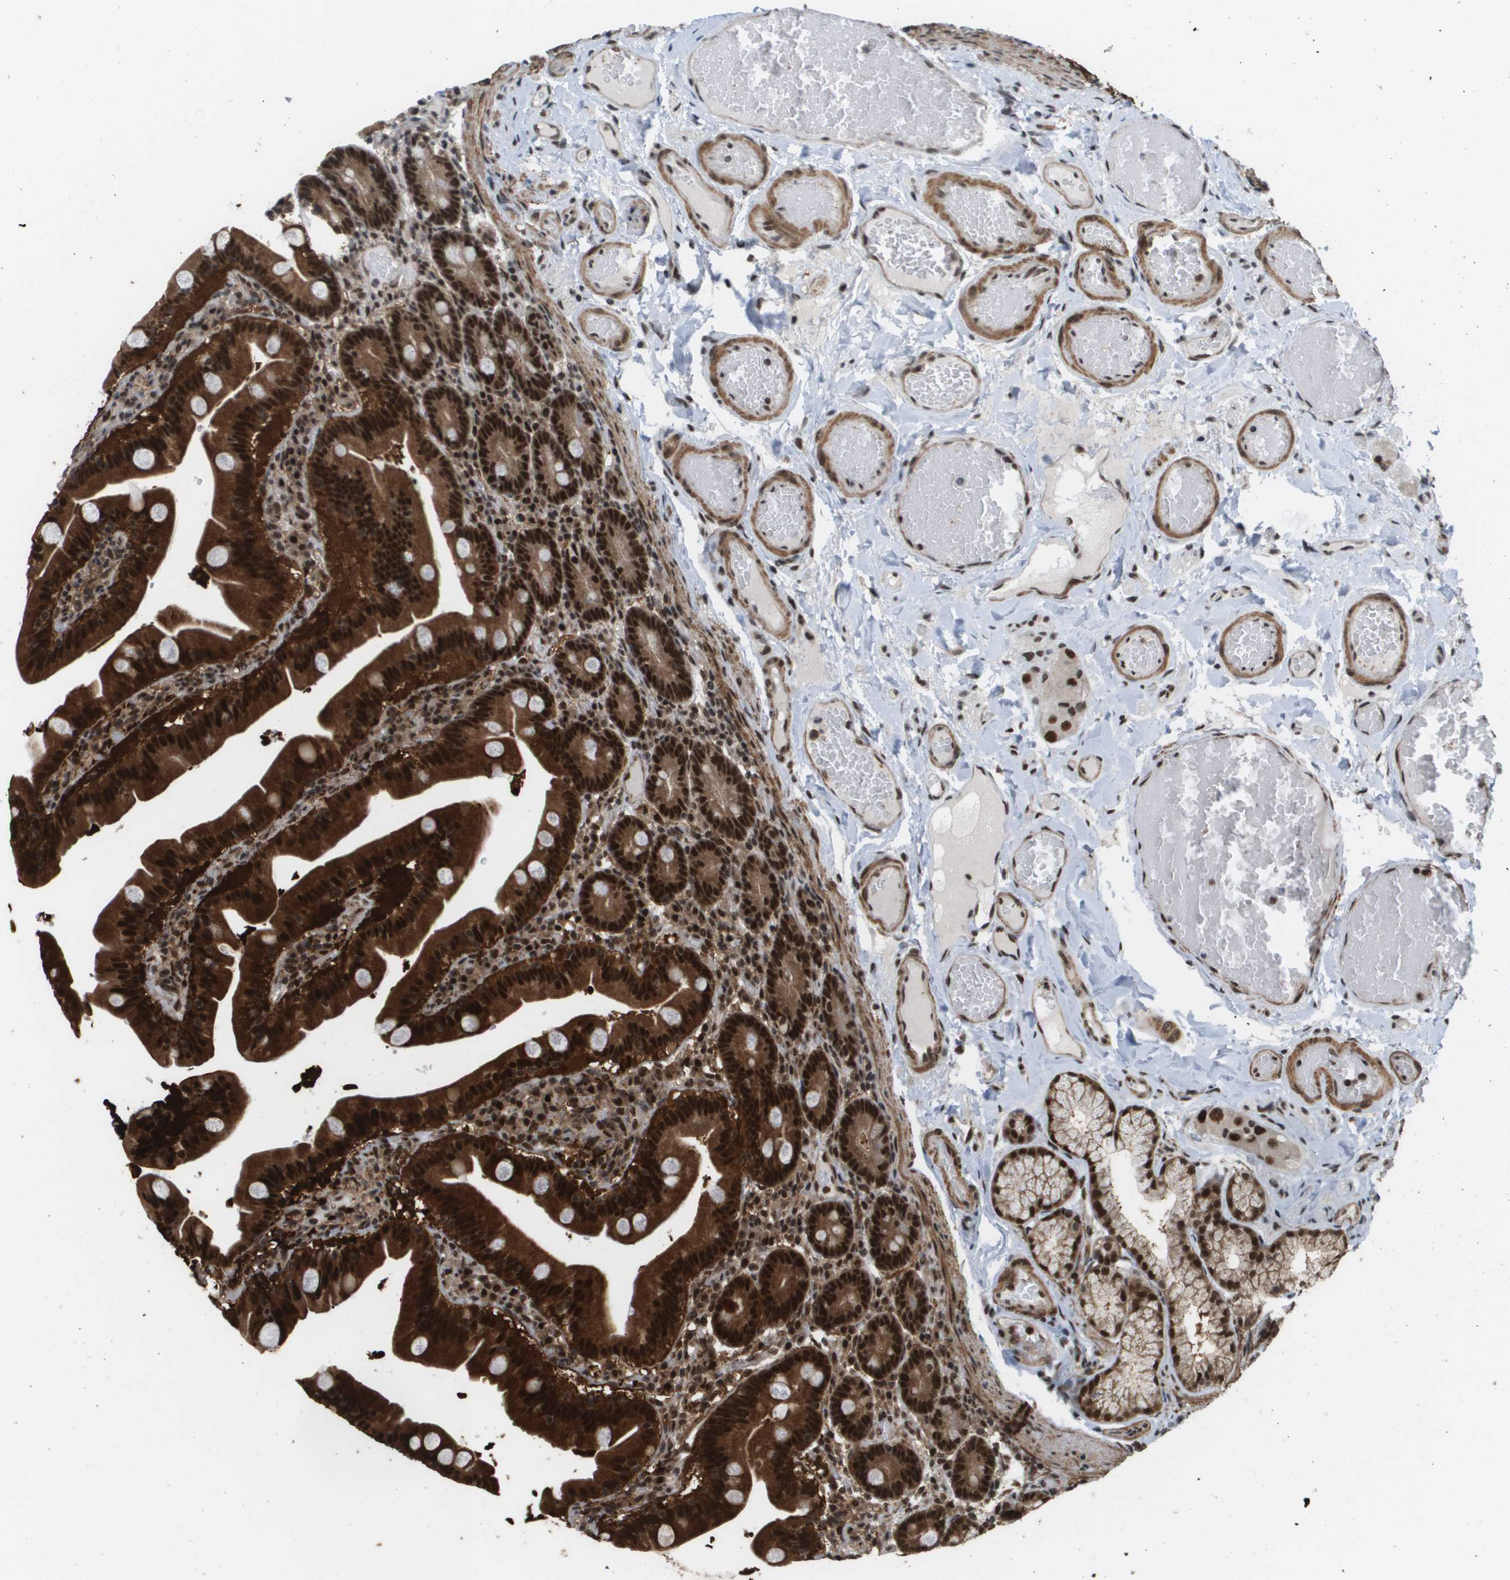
{"staining": {"intensity": "strong", "quantity": ">75%", "location": "cytoplasmic/membranous,nuclear"}, "tissue": "duodenum", "cell_type": "Glandular cells", "image_type": "normal", "snomed": [{"axis": "morphology", "description": "Normal tissue, NOS"}, {"axis": "topography", "description": "Duodenum"}], "caption": "Strong cytoplasmic/membranous,nuclear expression for a protein is present in about >75% of glandular cells of benign duodenum using immunohistochemistry.", "gene": "PRCC", "patient": {"sex": "male", "age": 54}}